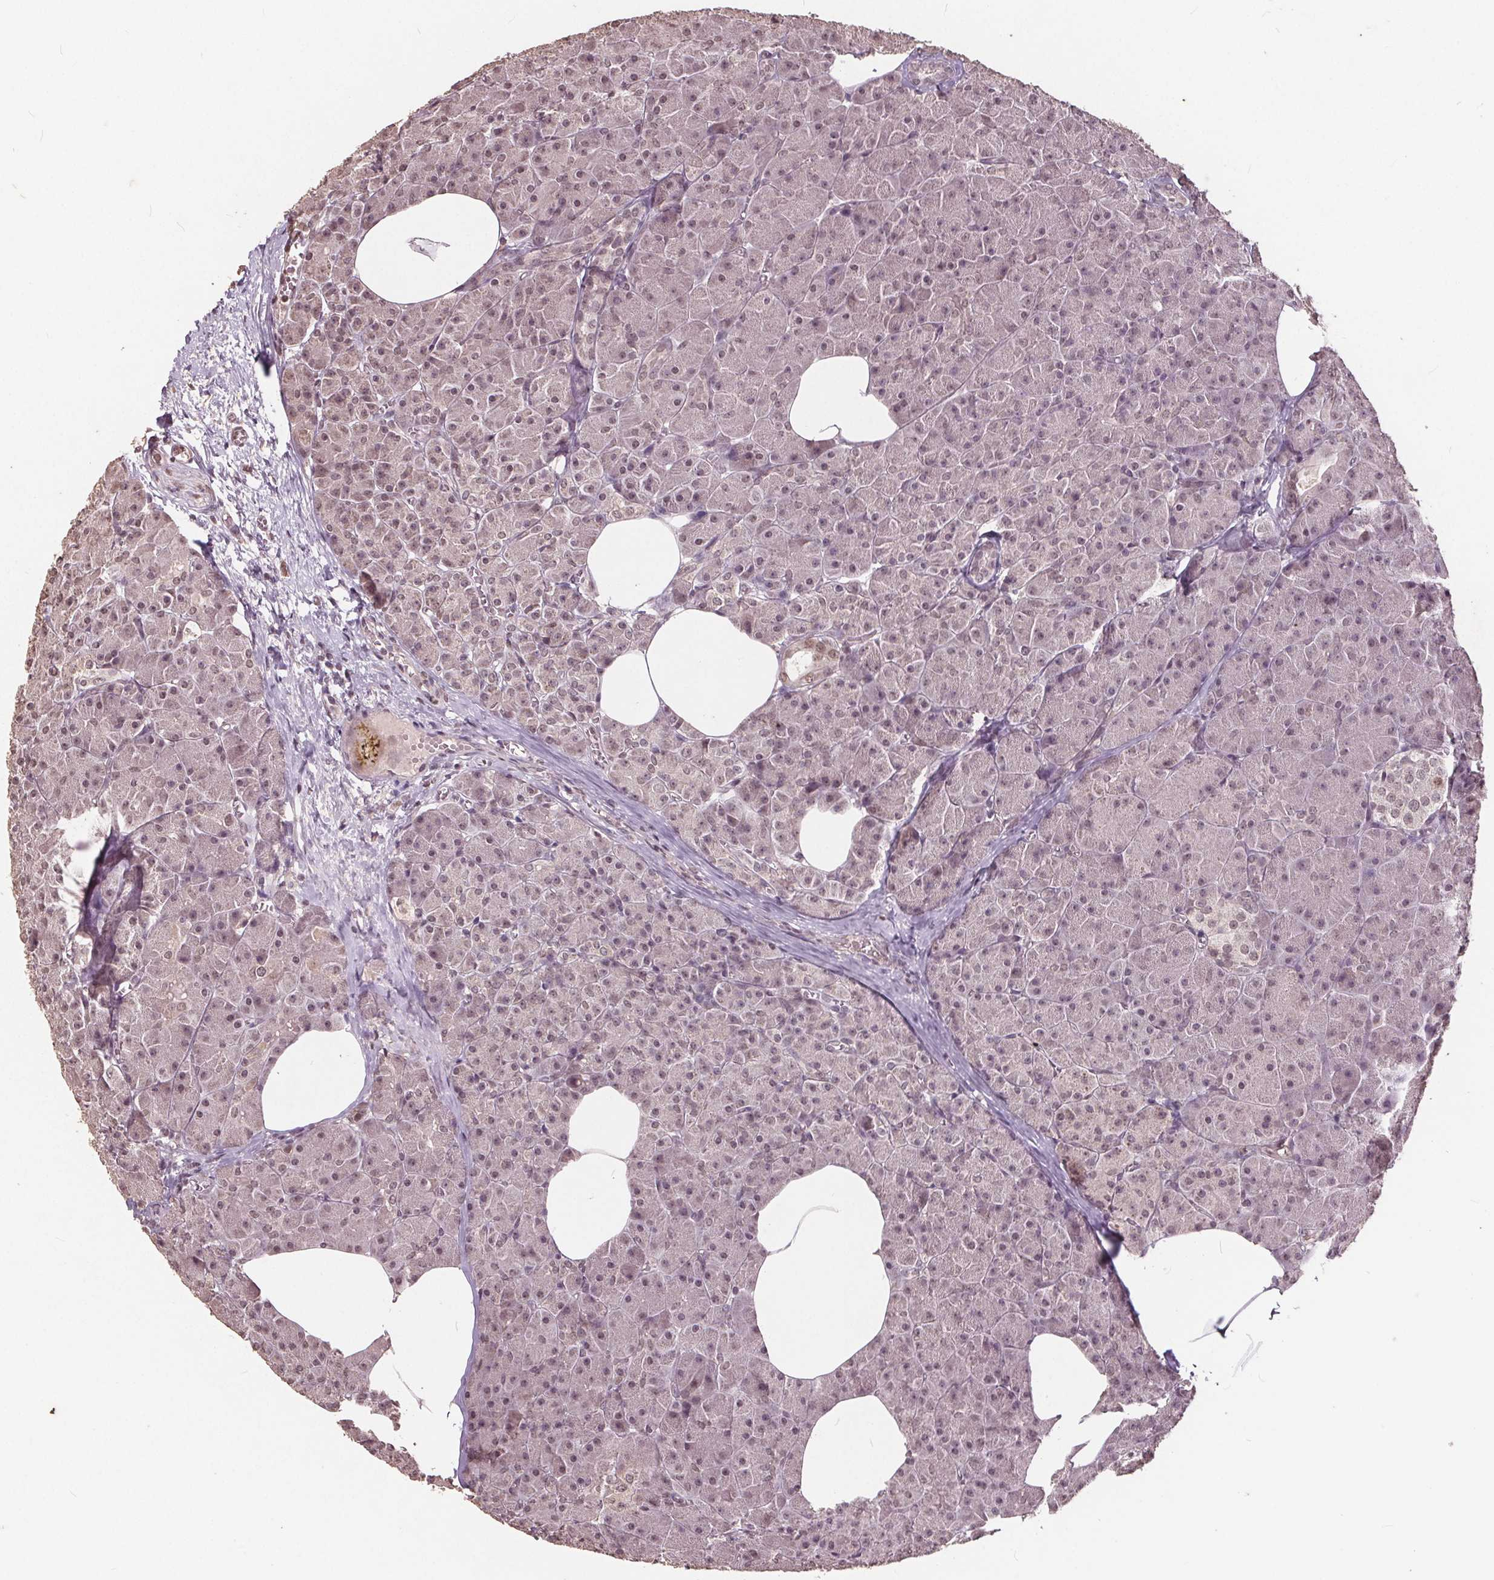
{"staining": {"intensity": "weak", "quantity": "25%-75%", "location": "nuclear"}, "tissue": "pancreas", "cell_type": "Exocrine glandular cells", "image_type": "normal", "snomed": [{"axis": "morphology", "description": "Normal tissue, NOS"}, {"axis": "topography", "description": "Pancreas"}], "caption": "Immunohistochemistry (IHC) of unremarkable human pancreas reveals low levels of weak nuclear positivity in about 25%-75% of exocrine glandular cells.", "gene": "DNMT3B", "patient": {"sex": "female", "age": 45}}